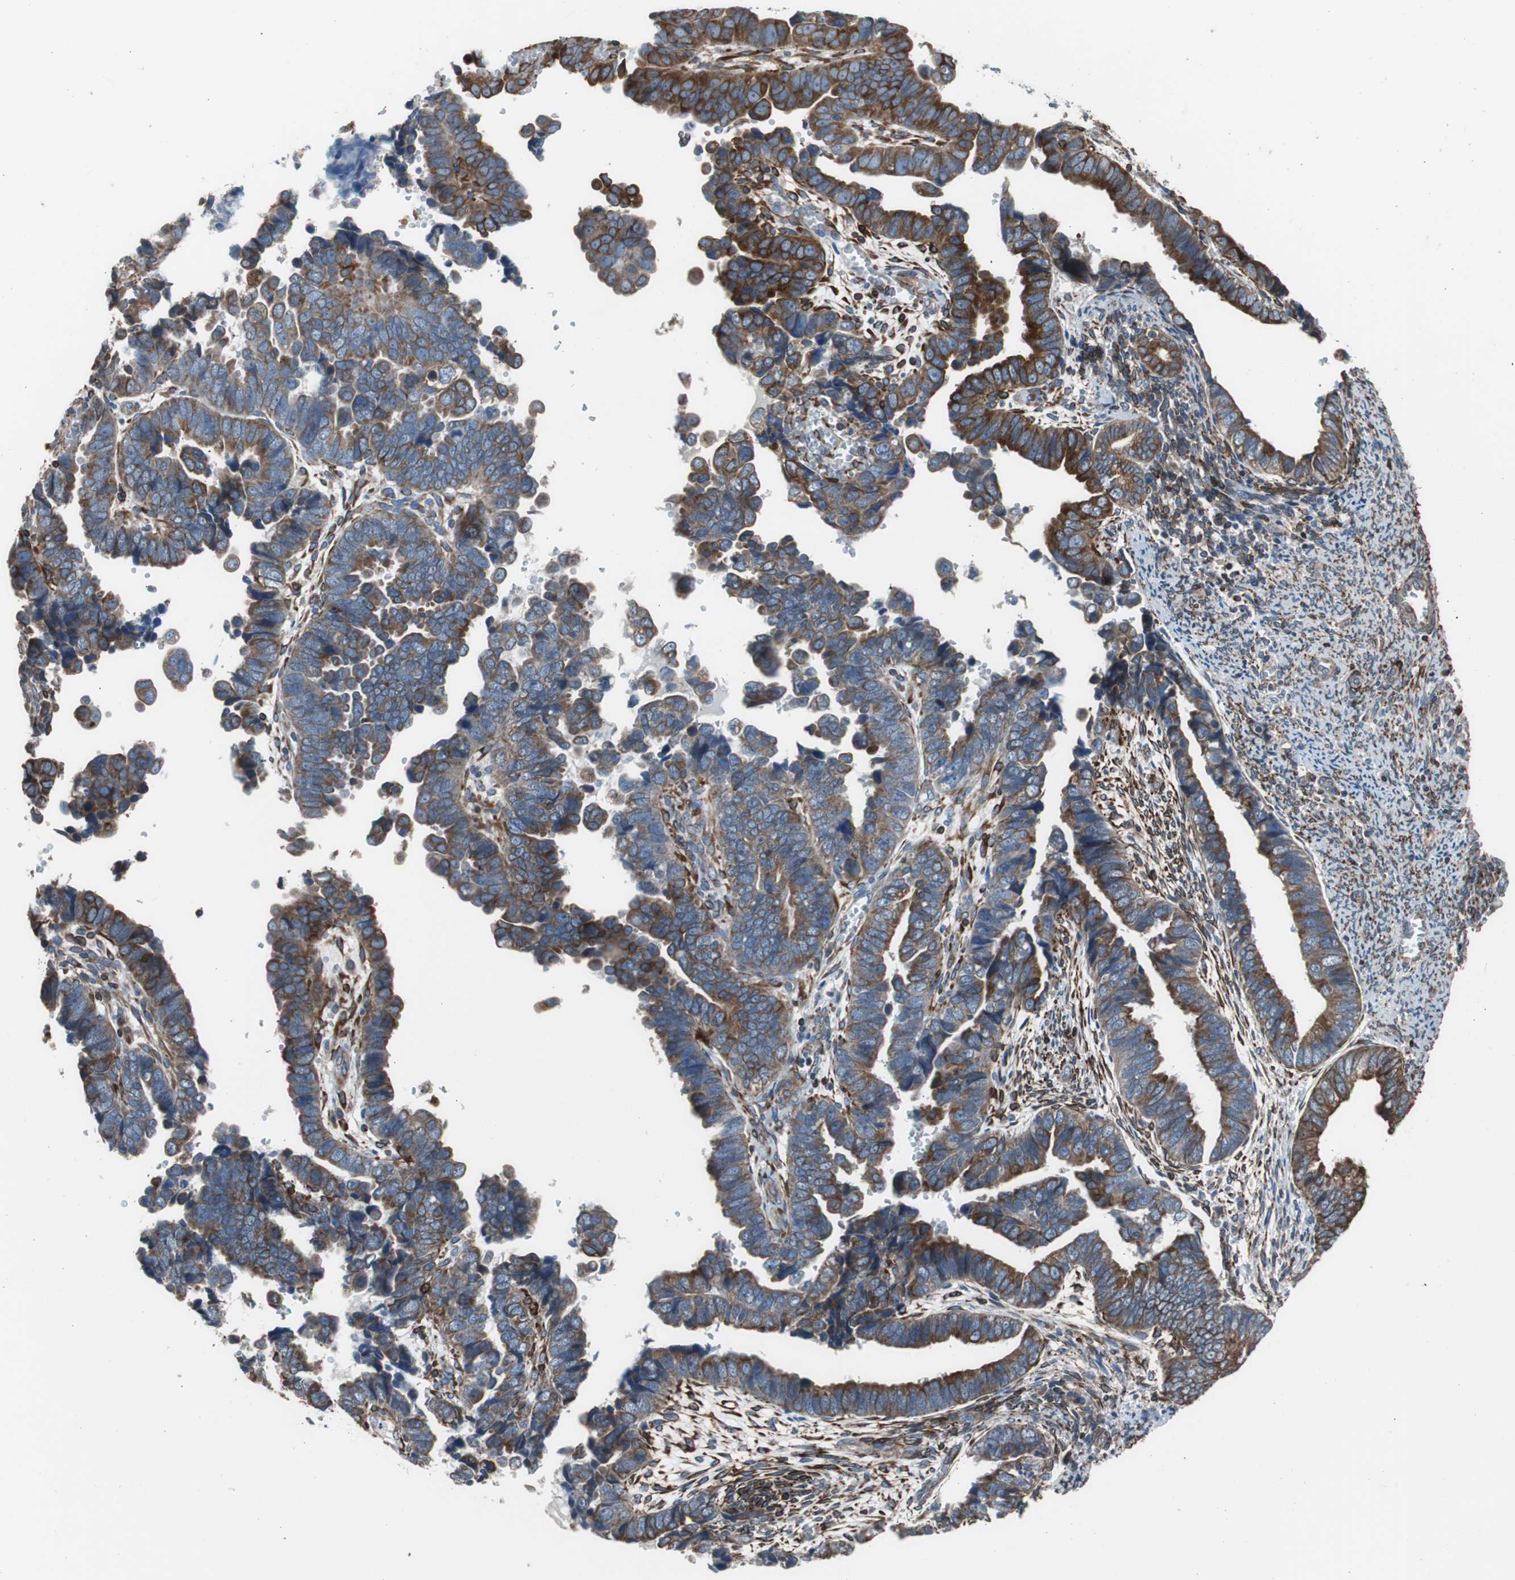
{"staining": {"intensity": "strong", "quantity": ">75%", "location": "cytoplasmic/membranous"}, "tissue": "endometrial cancer", "cell_type": "Tumor cells", "image_type": "cancer", "snomed": [{"axis": "morphology", "description": "Adenocarcinoma, NOS"}, {"axis": "topography", "description": "Endometrium"}], "caption": "A photomicrograph showing strong cytoplasmic/membranous staining in about >75% of tumor cells in endometrial adenocarcinoma, as visualized by brown immunohistochemical staining.", "gene": "PBXIP1", "patient": {"sex": "female", "age": 75}}